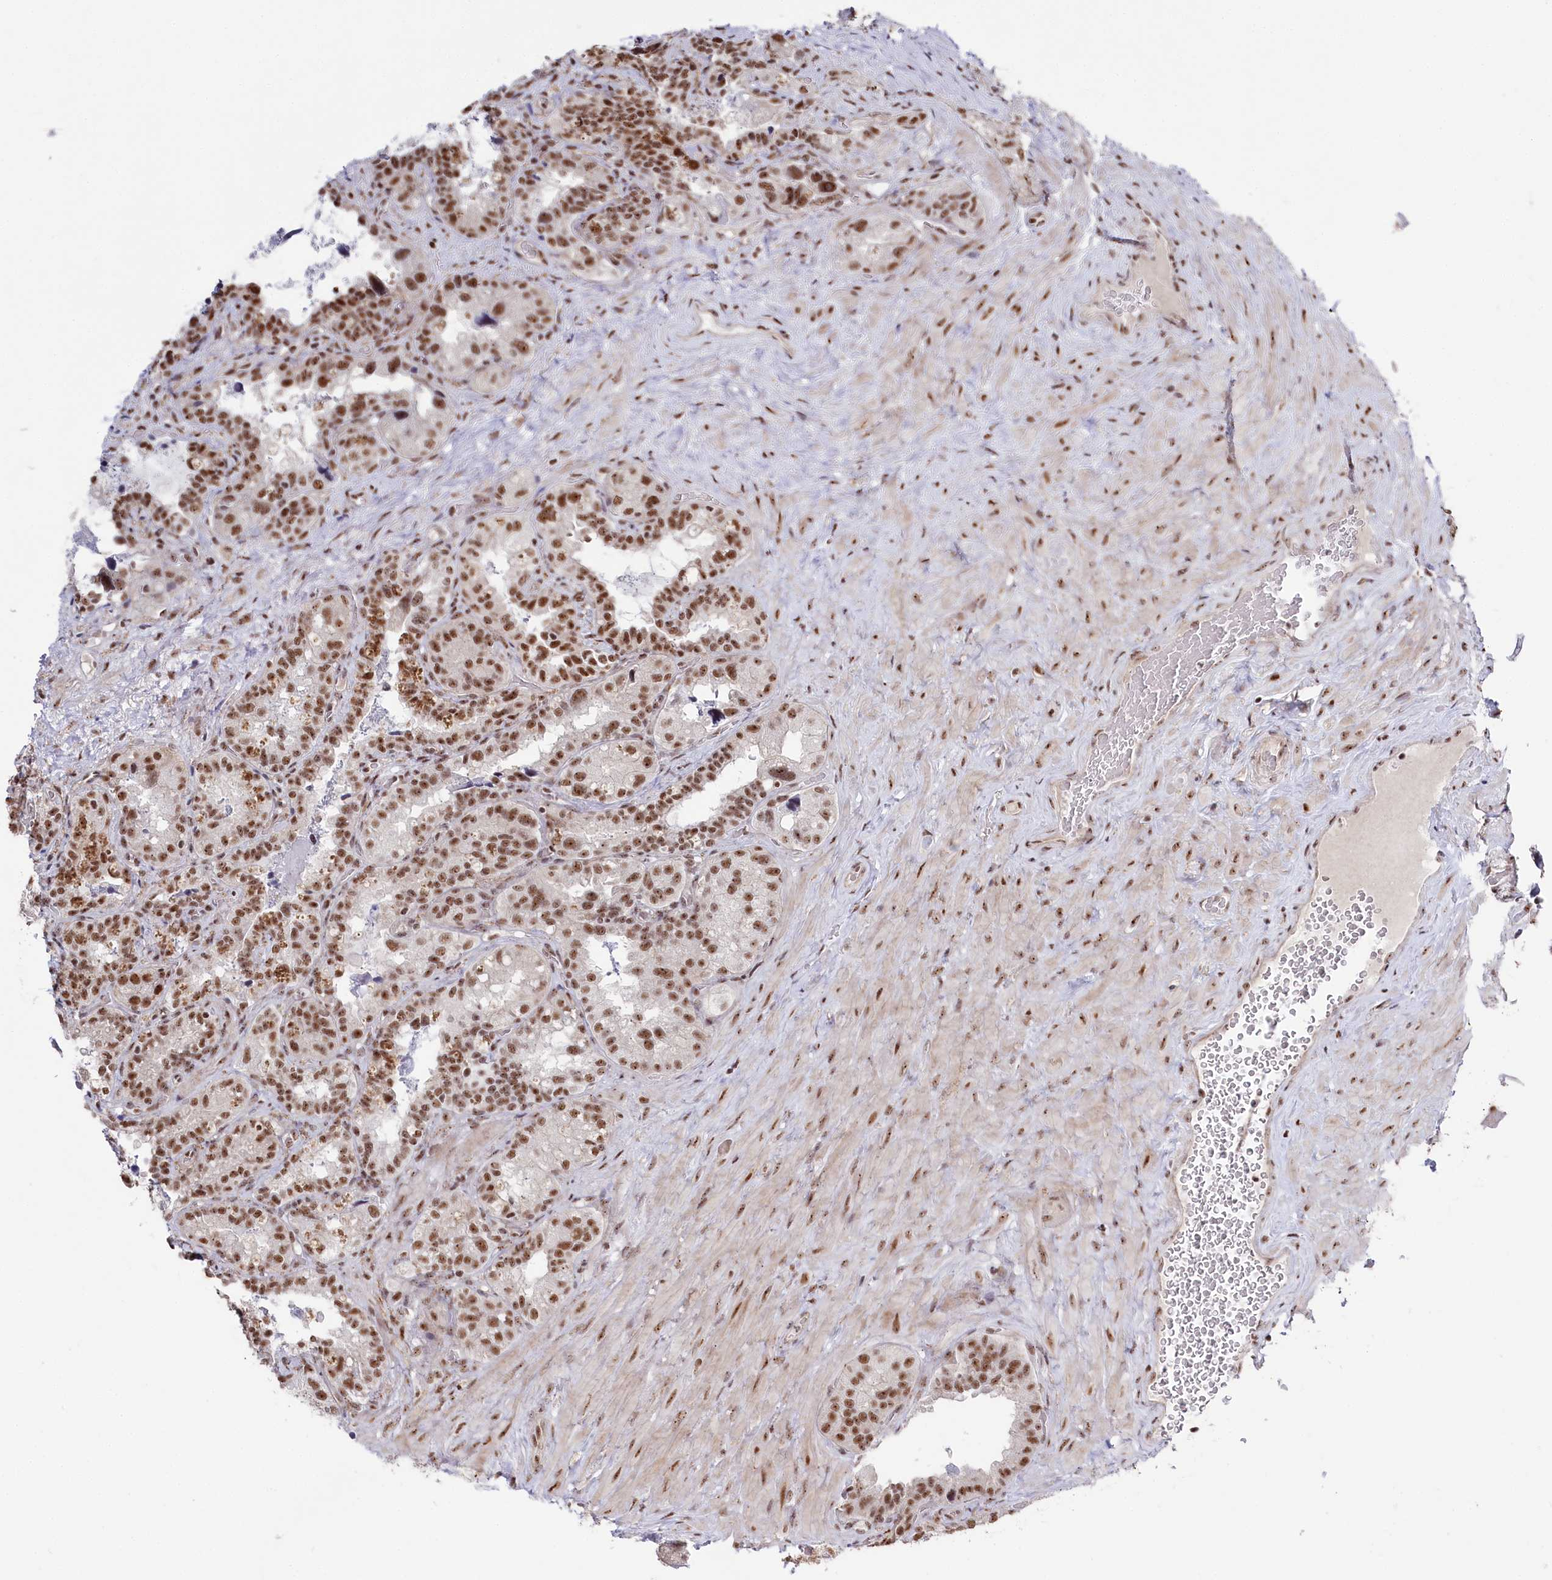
{"staining": {"intensity": "moderate", "quantity": ">75%", "location": "nuclear"}, "tissue": "seminal vesicle", "cell_type": "Glandular cells", "image_type": "normal", "snomed": [{"axis": "morphology", "description": "Normal tissue, NOS"}, {"axis": "topography", "description": "Seminal veicle"}, {"axis": "topography", "description": "Peripheral nerve tissue"}], "caption": "Protein staining of normal seminal vesicle reveals moderate nuclear positivity in about >75% of glandular cells.", "gene": "POLR2H", "patient": {"sex": "male", "age": 67}}